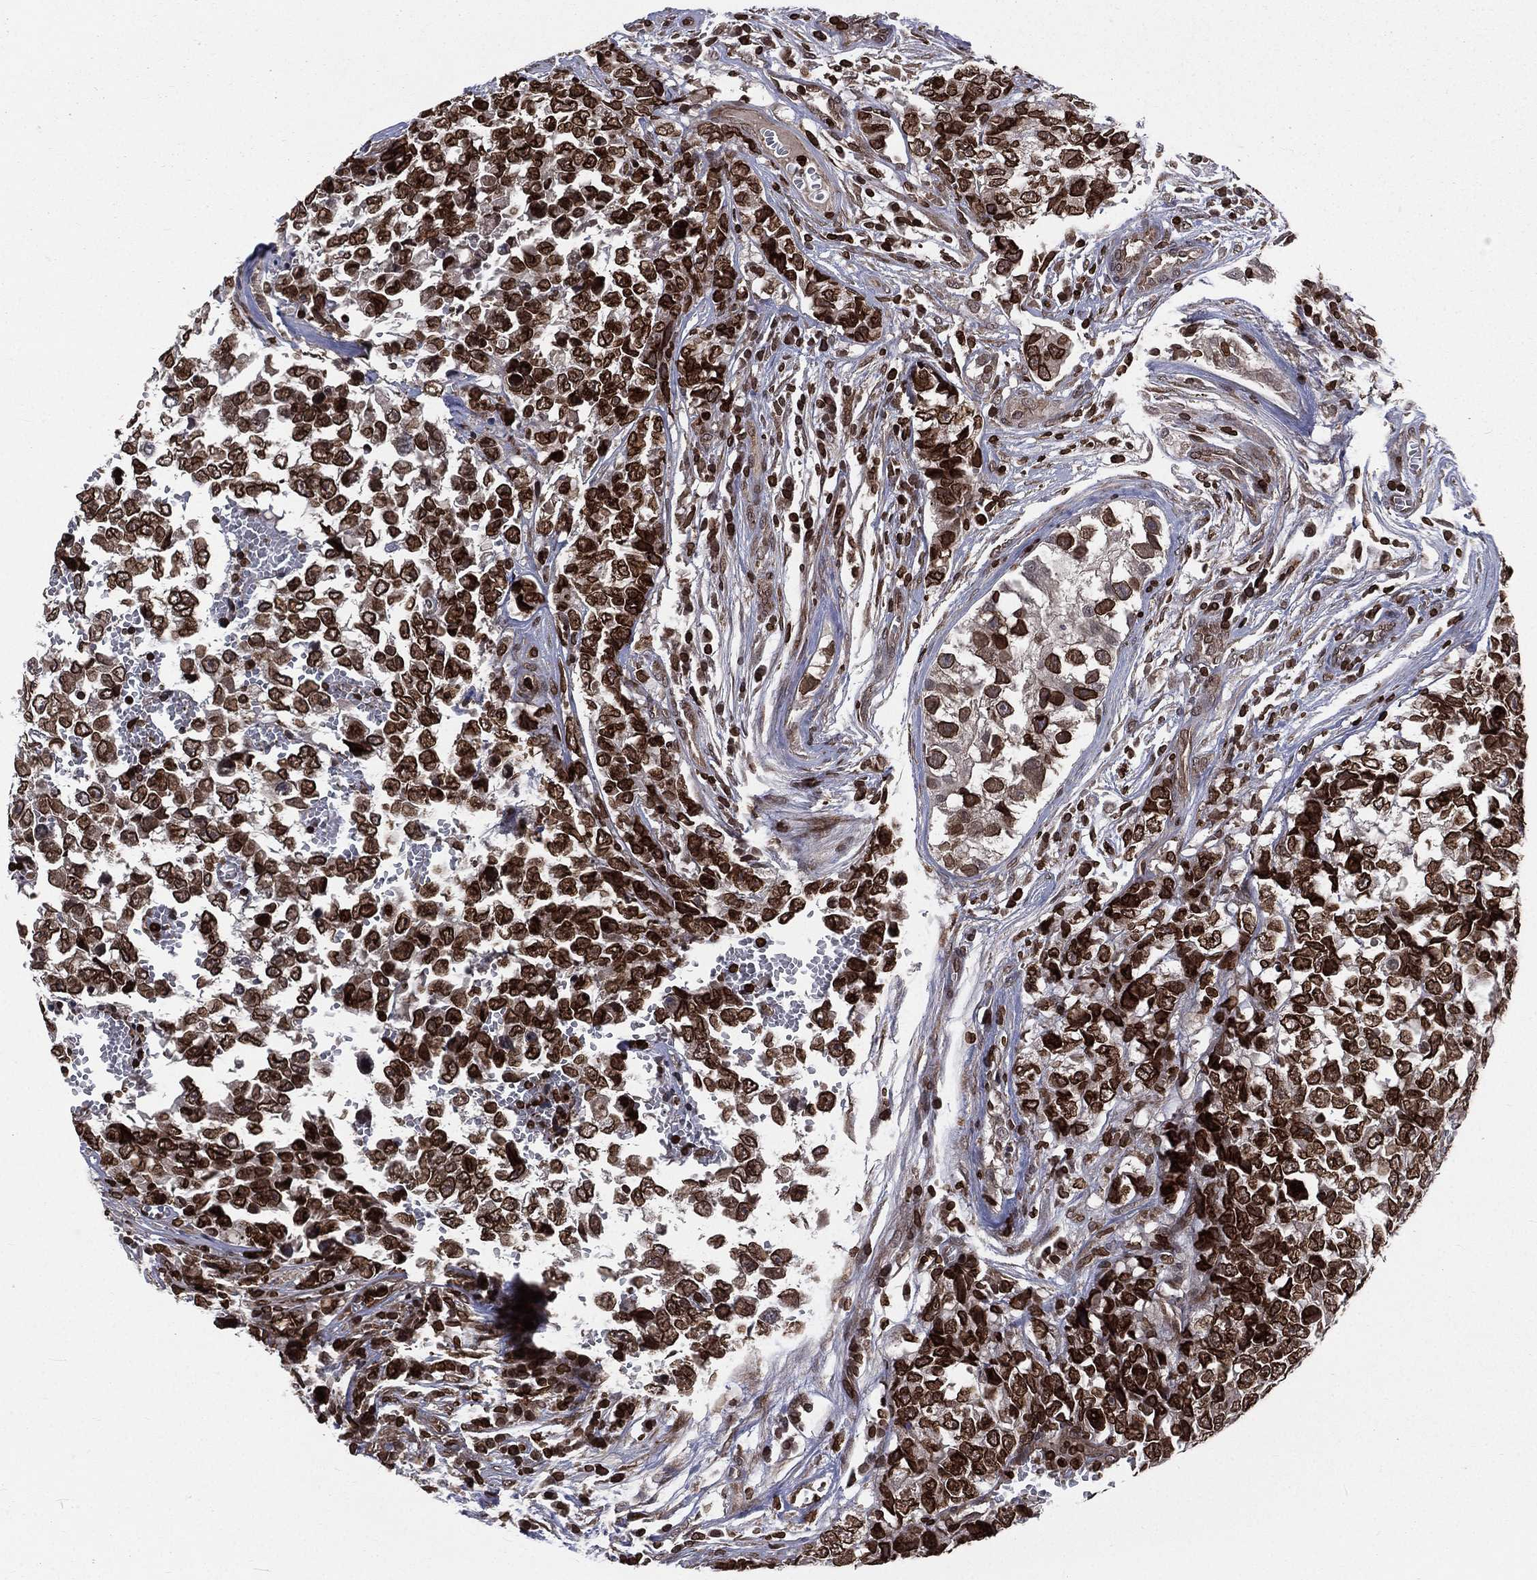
{"staining": {"intensity": "strong", "quantity": ">75%", "location": "cytoplasmic/membranous,nuclear"}, "tissue": "testis cancer", "cell_type": "Tumor cells", "image_type": "cancer", "snomed": [{"axis": "morphology", "description": "Carcinoma, Embryonal, NOS"}, {"axis": "topography", "description": "Testis"}], "caption": "A photomicrograph of embryonal carcinoma (testis) stained for a protein reveals strong cytoplasmic/membranous and nuclear brown staining in tumor cells. (Brightfield microscopy of DAB IHC at high magnification).", "gene": "LBR", "patient": {"sex": "male", "age": 23}}